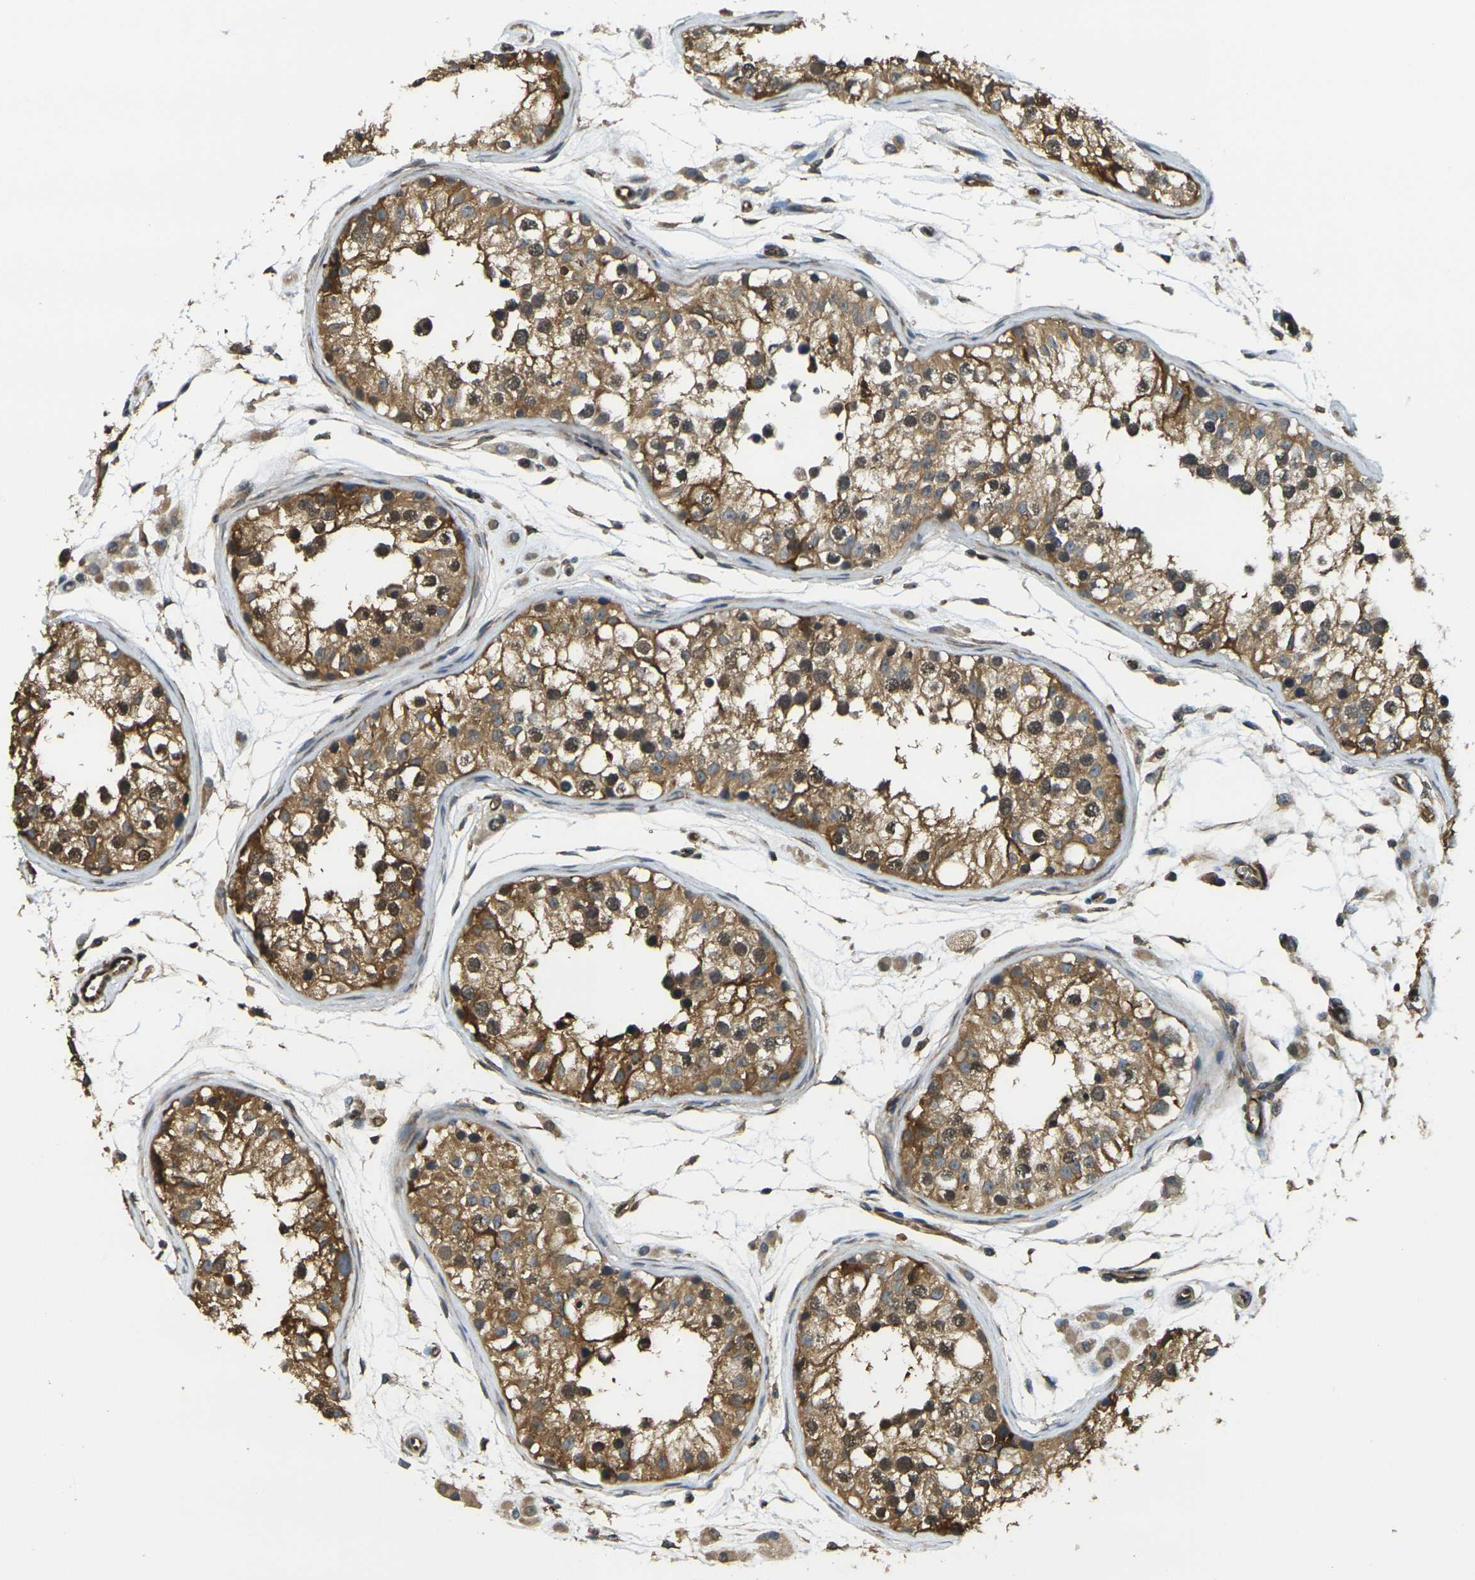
{"staining": {"intensity": "moderate", "quantity": ">75%", "location": "cytoplasmic/membranous"}, "tissue": "testis", "cell_type": "Cells in seminiferous ducts", "image_type": "normal", "snomed": [{"axis": "morphology", "description": "Normal tissue, NOS"}, {"axis": "morphology", "description": "Adenocarcinoma, metastatic, NOS"}, {"axis": "topography", "description": "Testis"}], "caption": "High-power microscopy captured an immunohistochemistry histopathology image of benign testis, revealing moderate cytoplasmic/membranous staining in about >75% of cells in seminiferous ducts.", "gene": "CAST", "patient": {"sex": "male", "age": 26}}